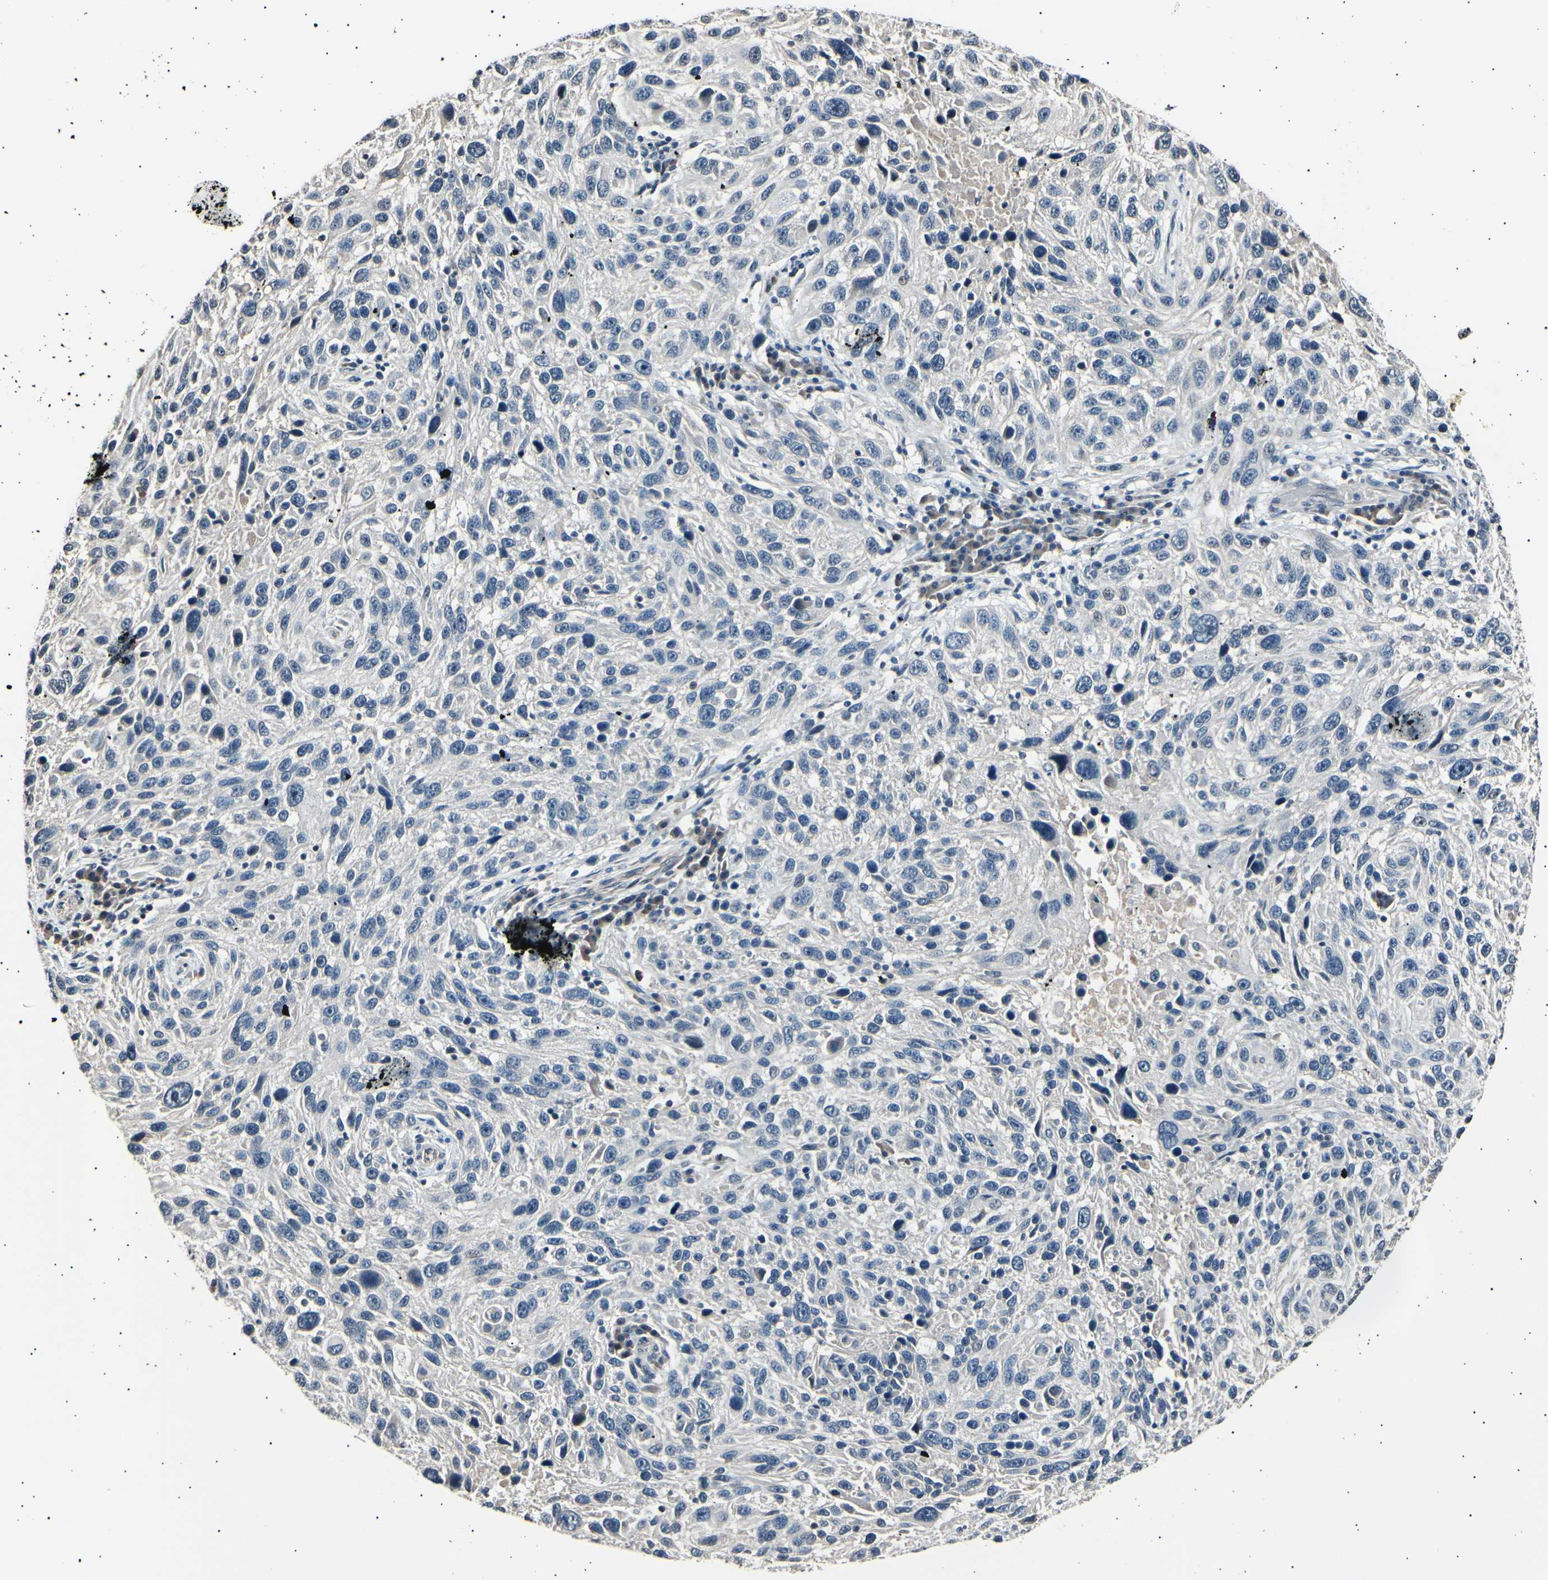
{"staining": {"intensity": "negative", "quantity": "none", "location": "none"}, "tissue": "melanoma", "cell_type": "Tumor cells", "image_type": "cancer", "snomed": [{"axis": "morphology", "description": "Malignant melanoma, NOS"}, {"axis": "topography", "description": "Skin"}], "caption": "Immunohistochemistry (IHC) micrograph of malignant melanoma stained for a protein (brown), which reveals no expression in tumor cells.", "gene": "AK1", "patient": {"sex": "male", "age": 53}}